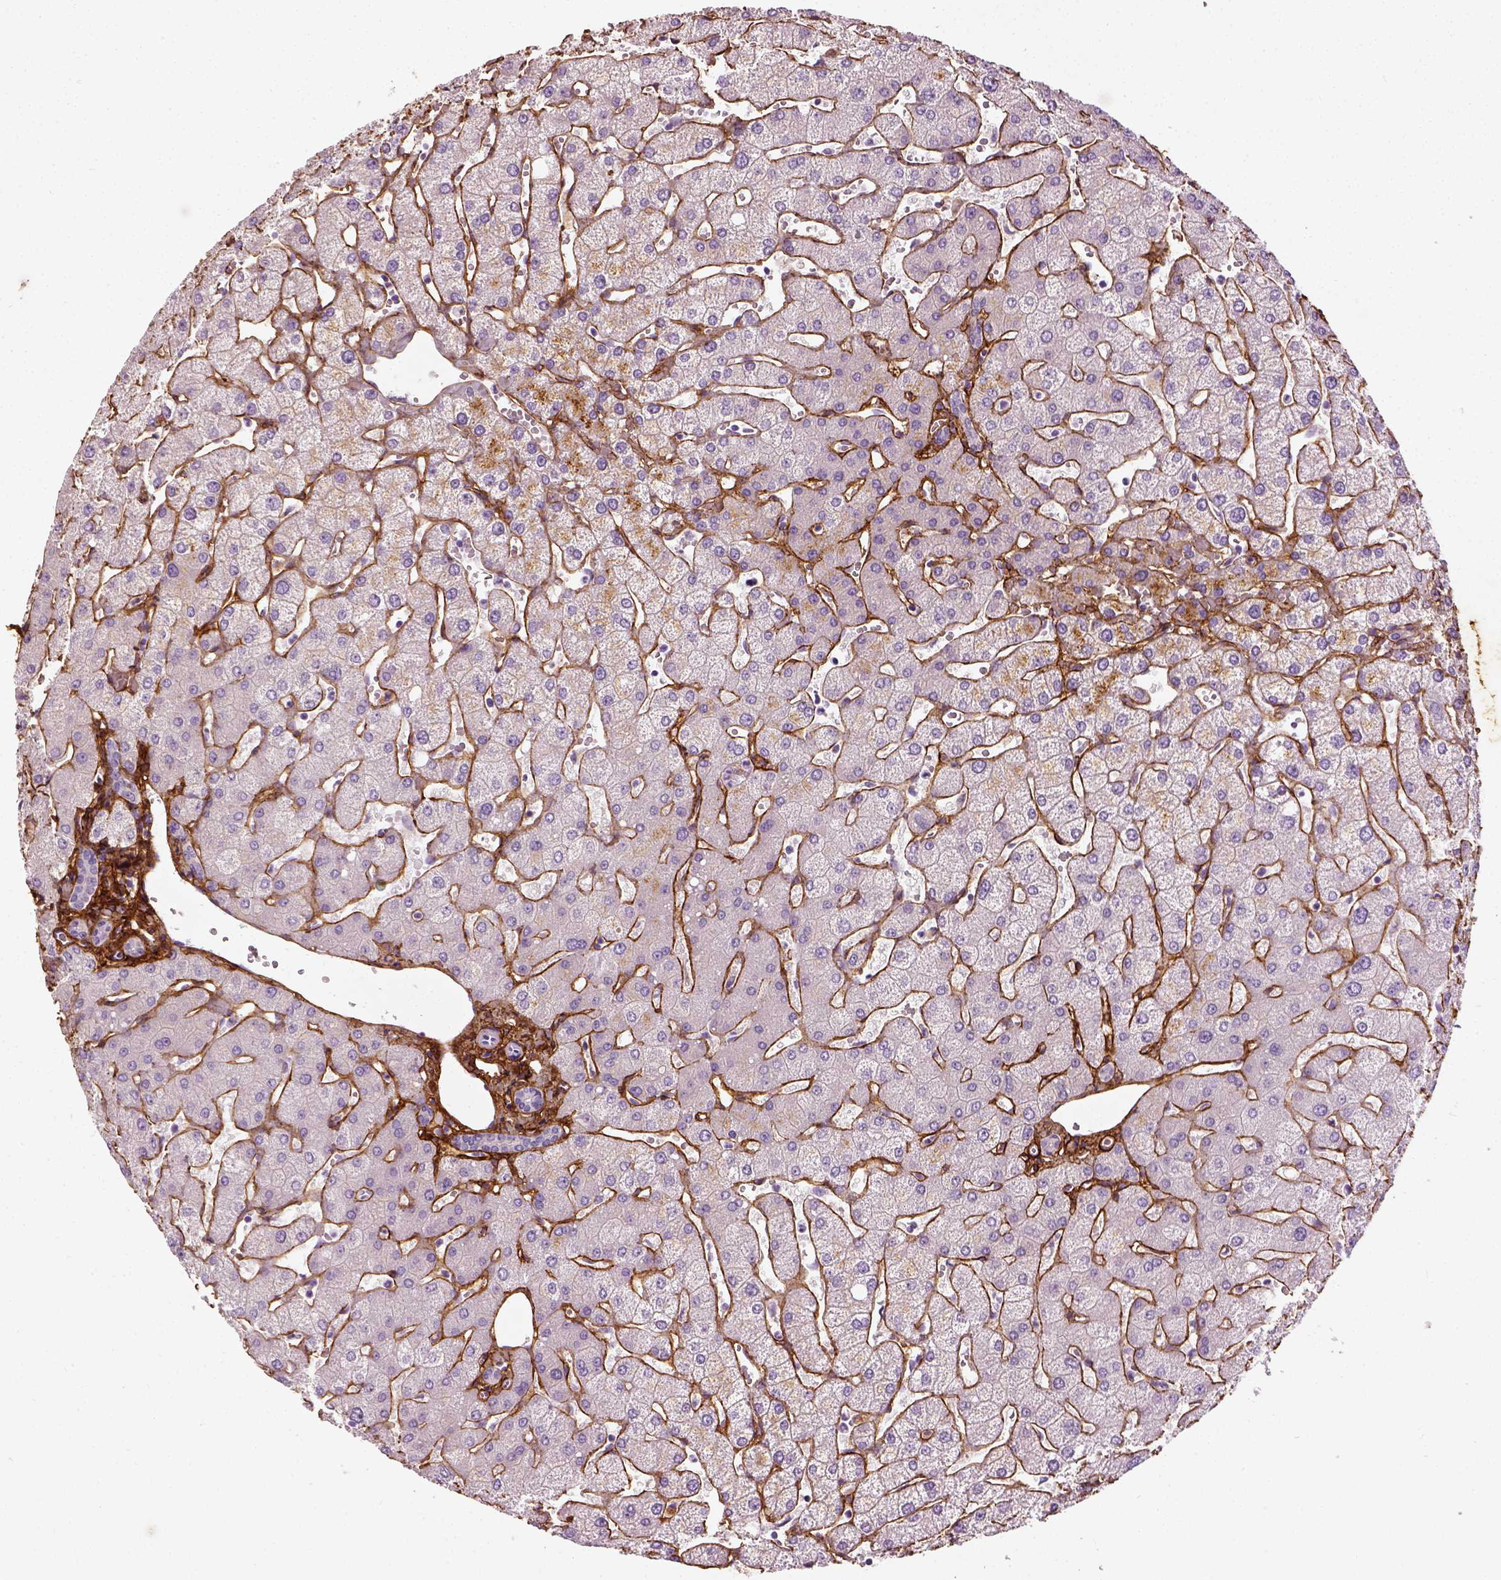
{"staining": {"intensity": "negative", "quantity": "none", "location": "none"}, "tissue": "liver", "cell_type": "Cholangiocytes", "image_type": "normal", "snomed": [{"axis": "morphology", "description": "Normal tissue, NOS"}, {"axis": "topography", "description": "Liver"}], "caption": "An IHC photomicrograph of benign liver is shown. There is no staining in cholangiocytes of liver. (DAB (3,3'-diaminobenzidine) immunohistochemistry, high magnification).", "gene": "COL6A2", "patient": {"sex": "female", "age": 54}}